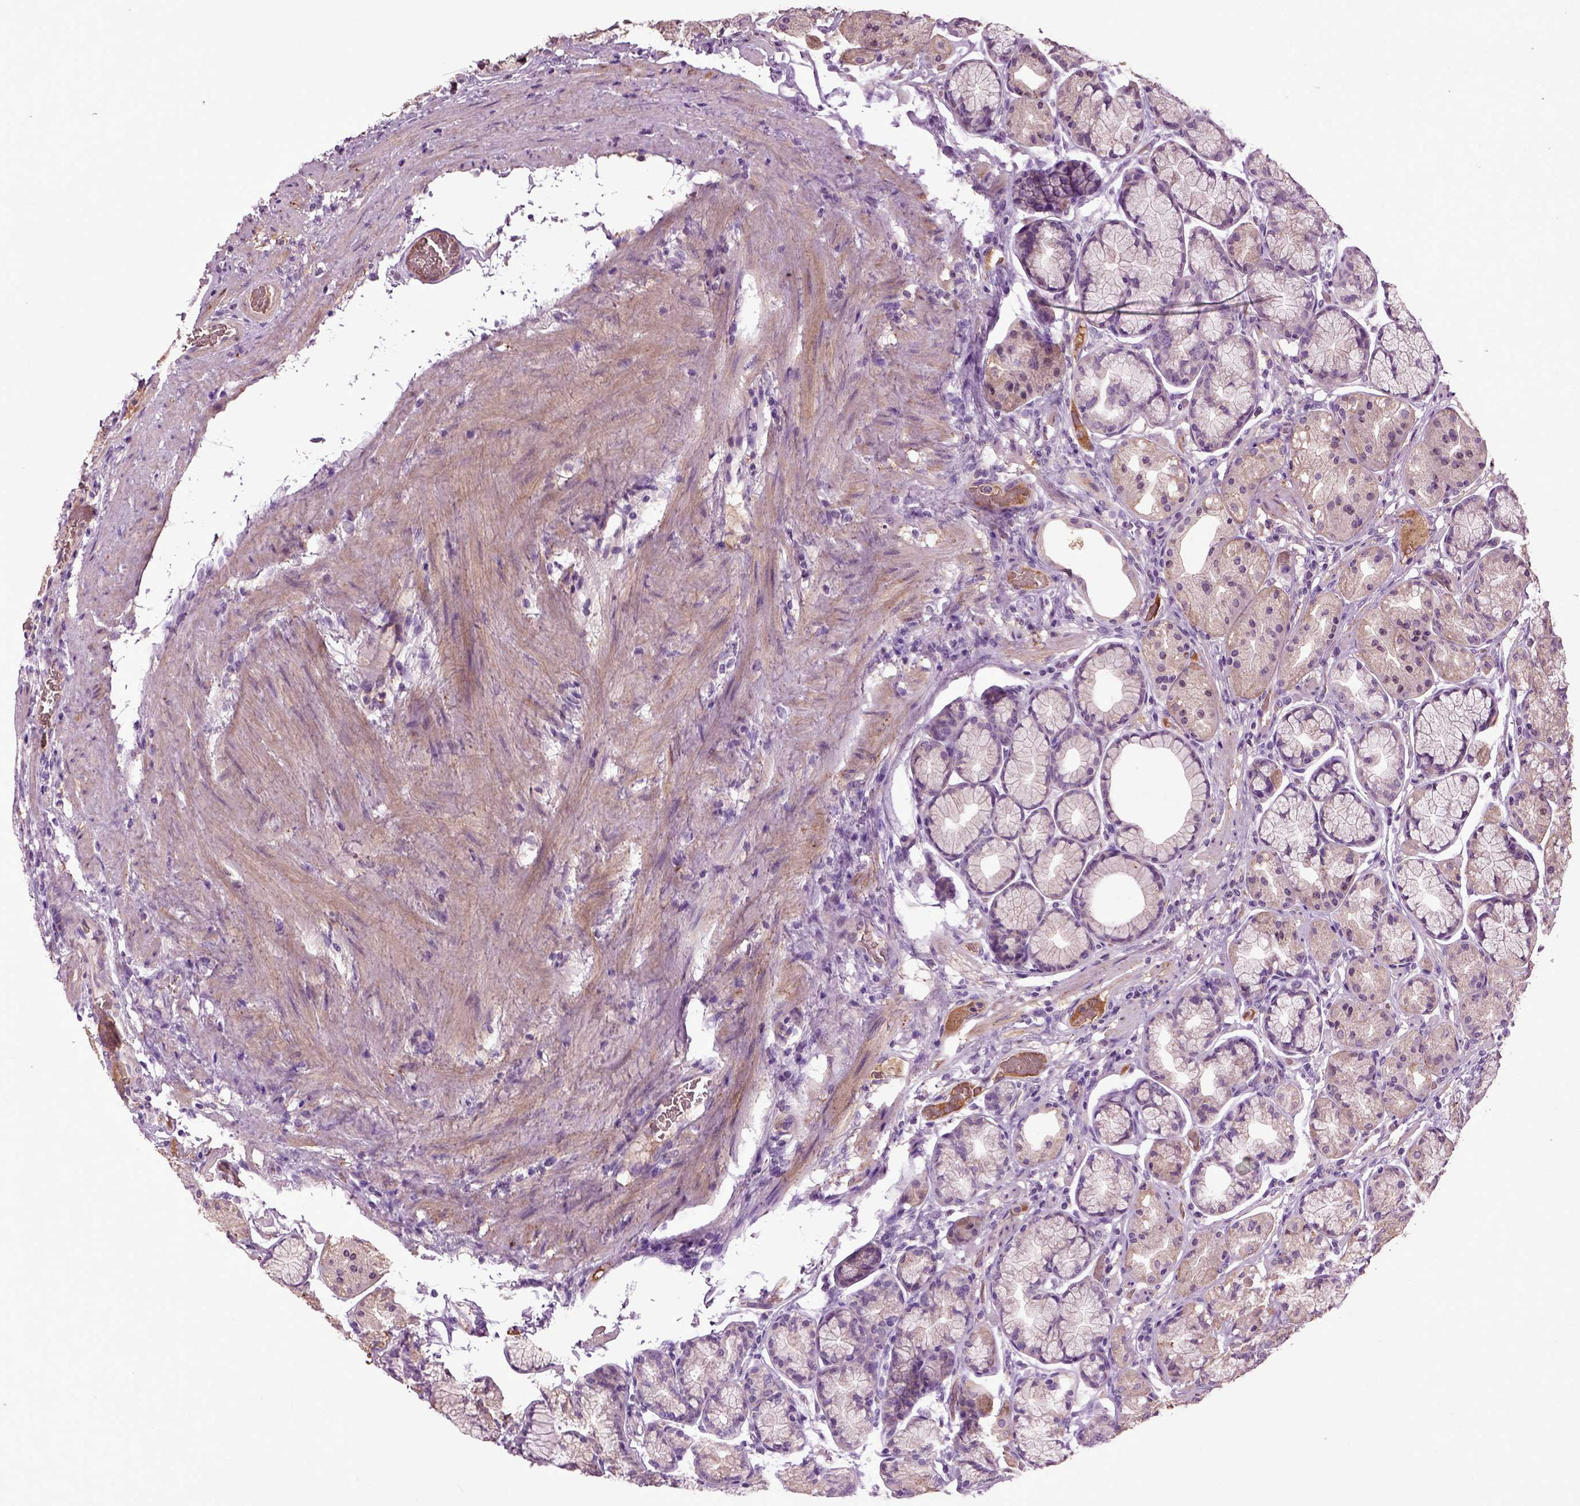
{"staining": {"intensity": "weak", "quantity": "<25%", "location": "cytoplasmic/membranous"}, "tissue": "stomach", "cell_type": "Glandular cells", "image_type": "normal", "snomed": [{"axis": "morphology", "description": "Normal tissue, NOS"}, {"axis": "morphology", "description": "Adenocarcinoma, NOS"}, {"axis": "morphology", "description": "Adenocarcinoma, High grade"}, {"axis": "topography", "description": "Stomach, upper"}, {"axis": "topography", "description": "Stomach"}], "caption": "This is an immunohistochemistry (IHC) image of benign human stomach. There is no positivity in glandular cells.", "gene": "SPON1", "patient": {"sex": "female", "age": 65}}